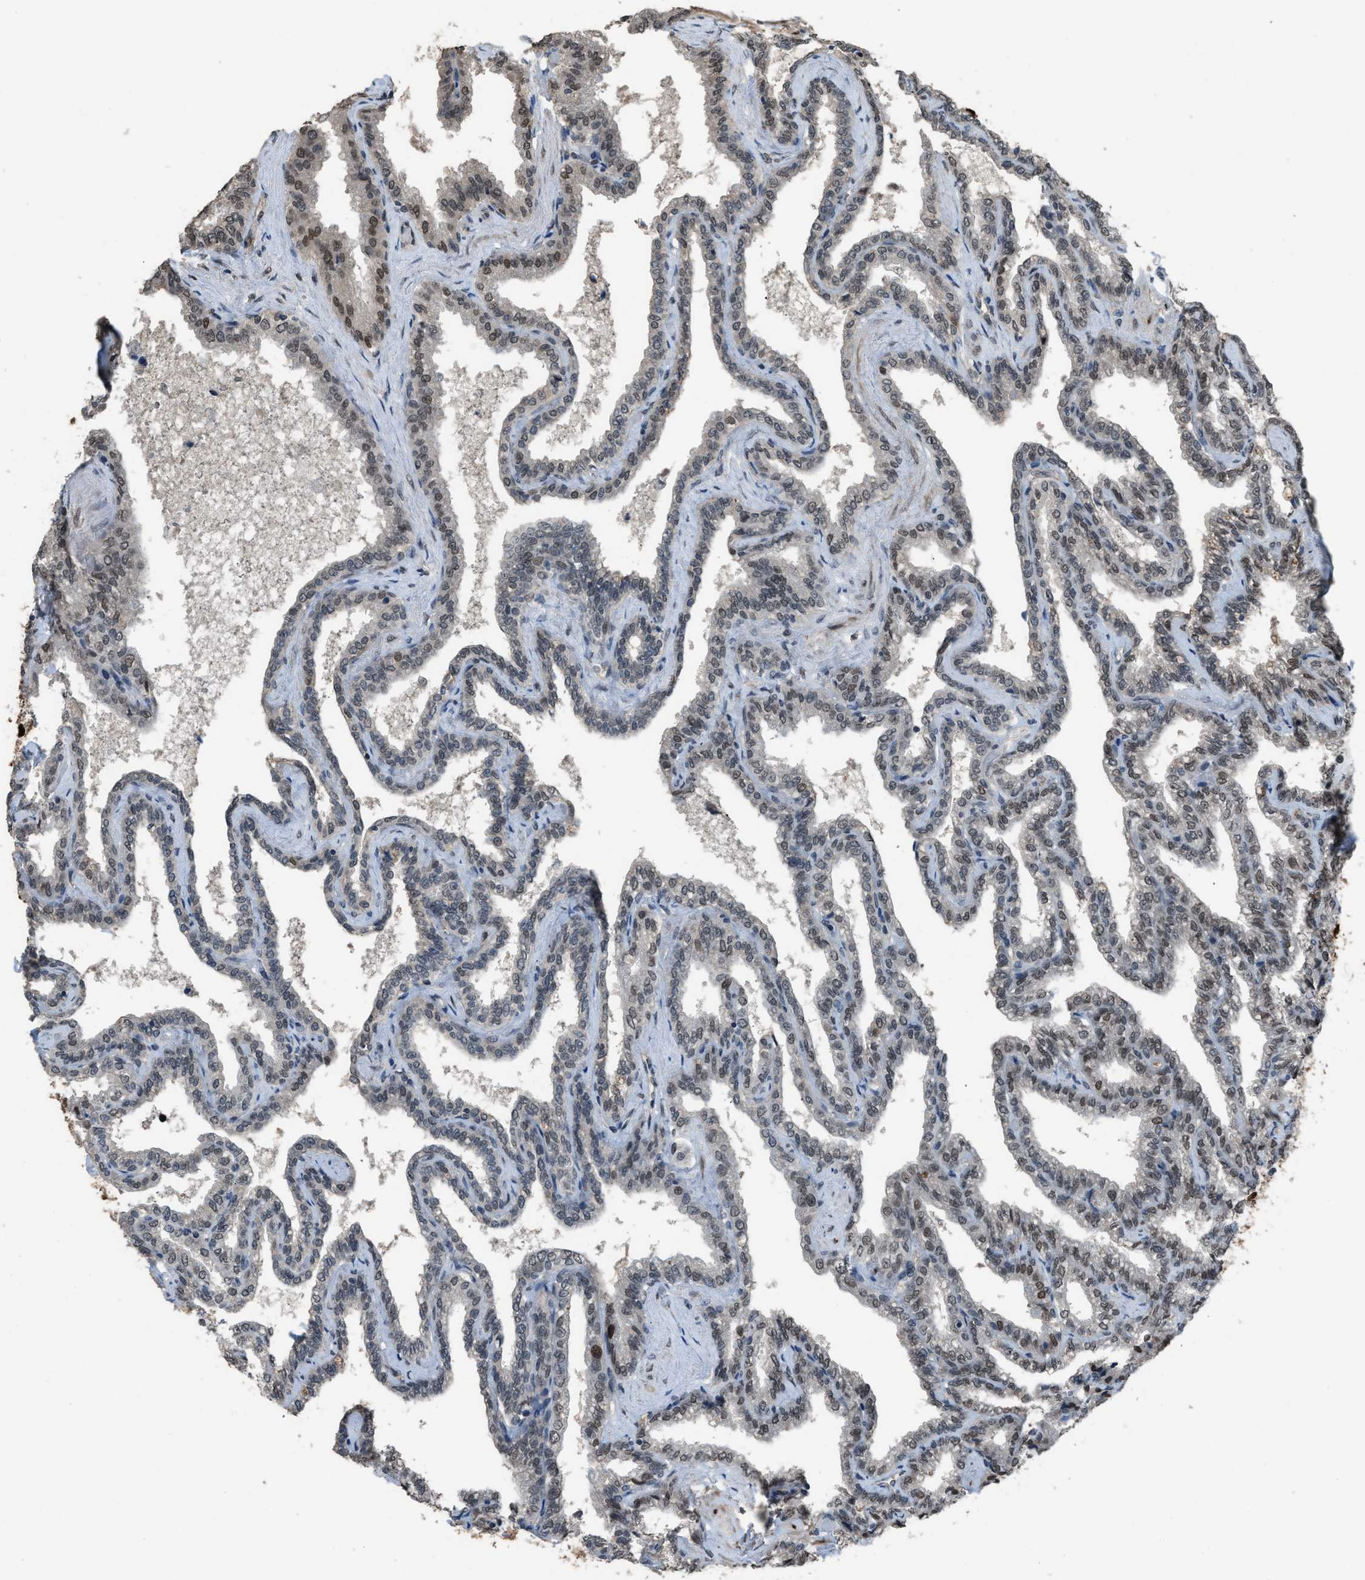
{"staining": {"intensity": "strong", "quantity": "25%-75%", "location": "nuclear"}, "tissue": "seminal vesicle", "cell_type": "Glandular cells", "image_type": "normal", "snomed": [{"axis": "morphology", "description": "Normal tissue, NOS"}, {"axis": "topography", "description": "Seminal veicle"}], "caption": "High-power microscopy captured an IHC histopathology image of normal seminal vesicle, revealing strong nuclear expression in about 25%-75% of glandular cells.", "gene": "KPNA6", "patient": {"sex": "male", "age": 46}}